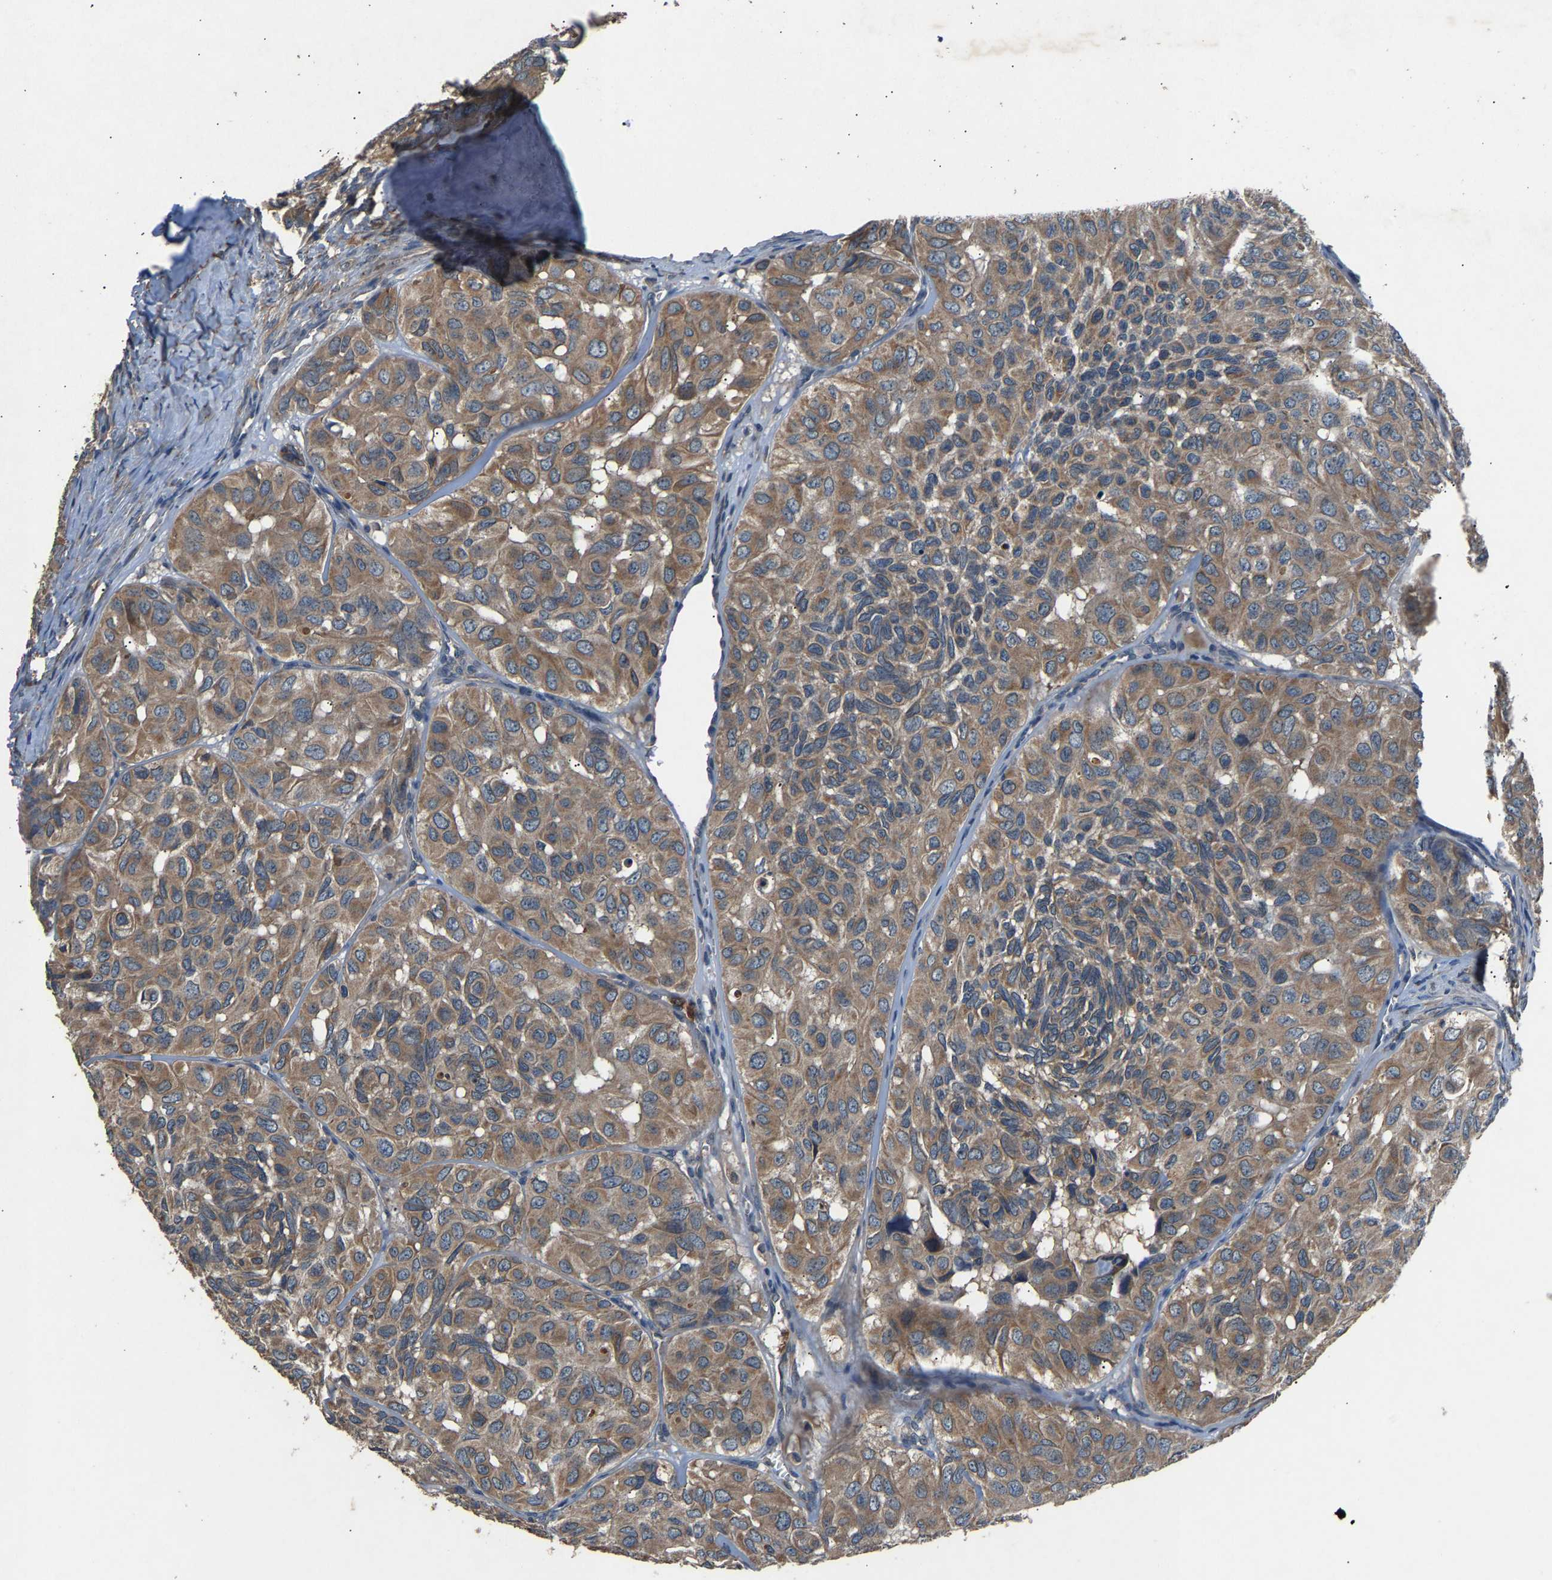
{"staining": {"intensity": "moderate", "quantity": ">75%", "location": "cytoplasmic/membranous"}, "tissue": "head and neck cancer", "cell_type": "Tumor cells", "image_type": "cancer", "snomed": [{"axis": "morphology", "description": "Adenocarcinoma, NOS"}, {"axis": "topography", "description": "Salivary gland, NOS"}, {"axis": "topography", "description": "Head-Neck"}], "caption": "Tumor cells demonstrate moderate cytoplasmic/membranous expression in approximately >75% of cells in head and neck adenocarcinoma.", "gene": "PPID", "patient": {"sex": "female", "age": 76}}